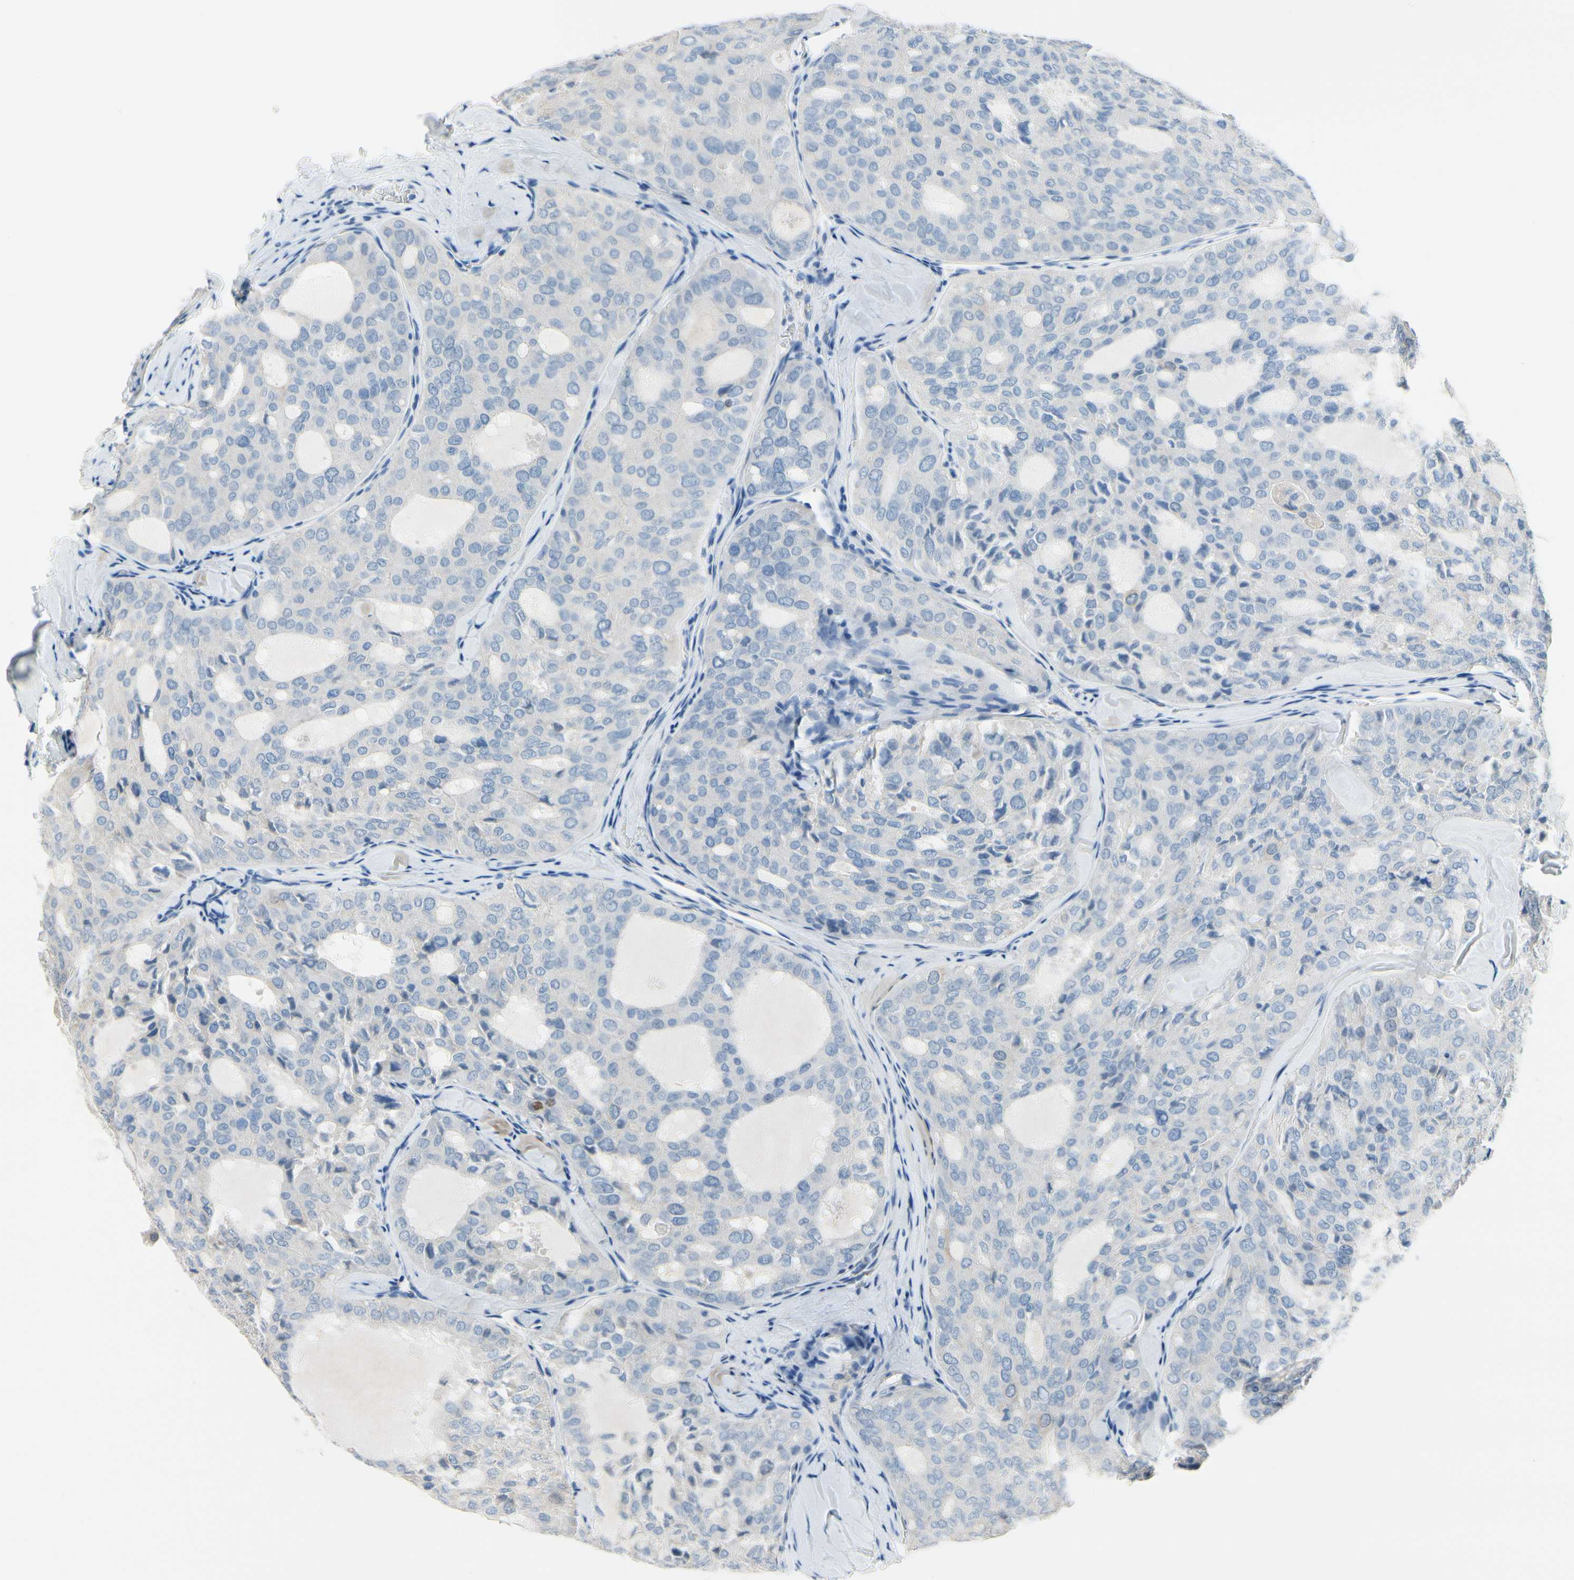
{"staining": {"intensity": "negative", "quantity": "none", "location": "none"}, "tissue": "thyroid cancer", "cell_type": "Tumor cells", "image_type": "cancer", "snomed": [{"axis": "morphology", "description": "Follicular adenoma carcinoma, NOS"}, {"axis": "topography", "description": "Thyroid gland"}], "caption": "Human thyroid cancer (follicular adenoma carcinoma) stained for a protein using IHC exhibits no staining in tumor cells.", "gene": "CKAP2", "patient": {"sex": "male", "age": 75}}